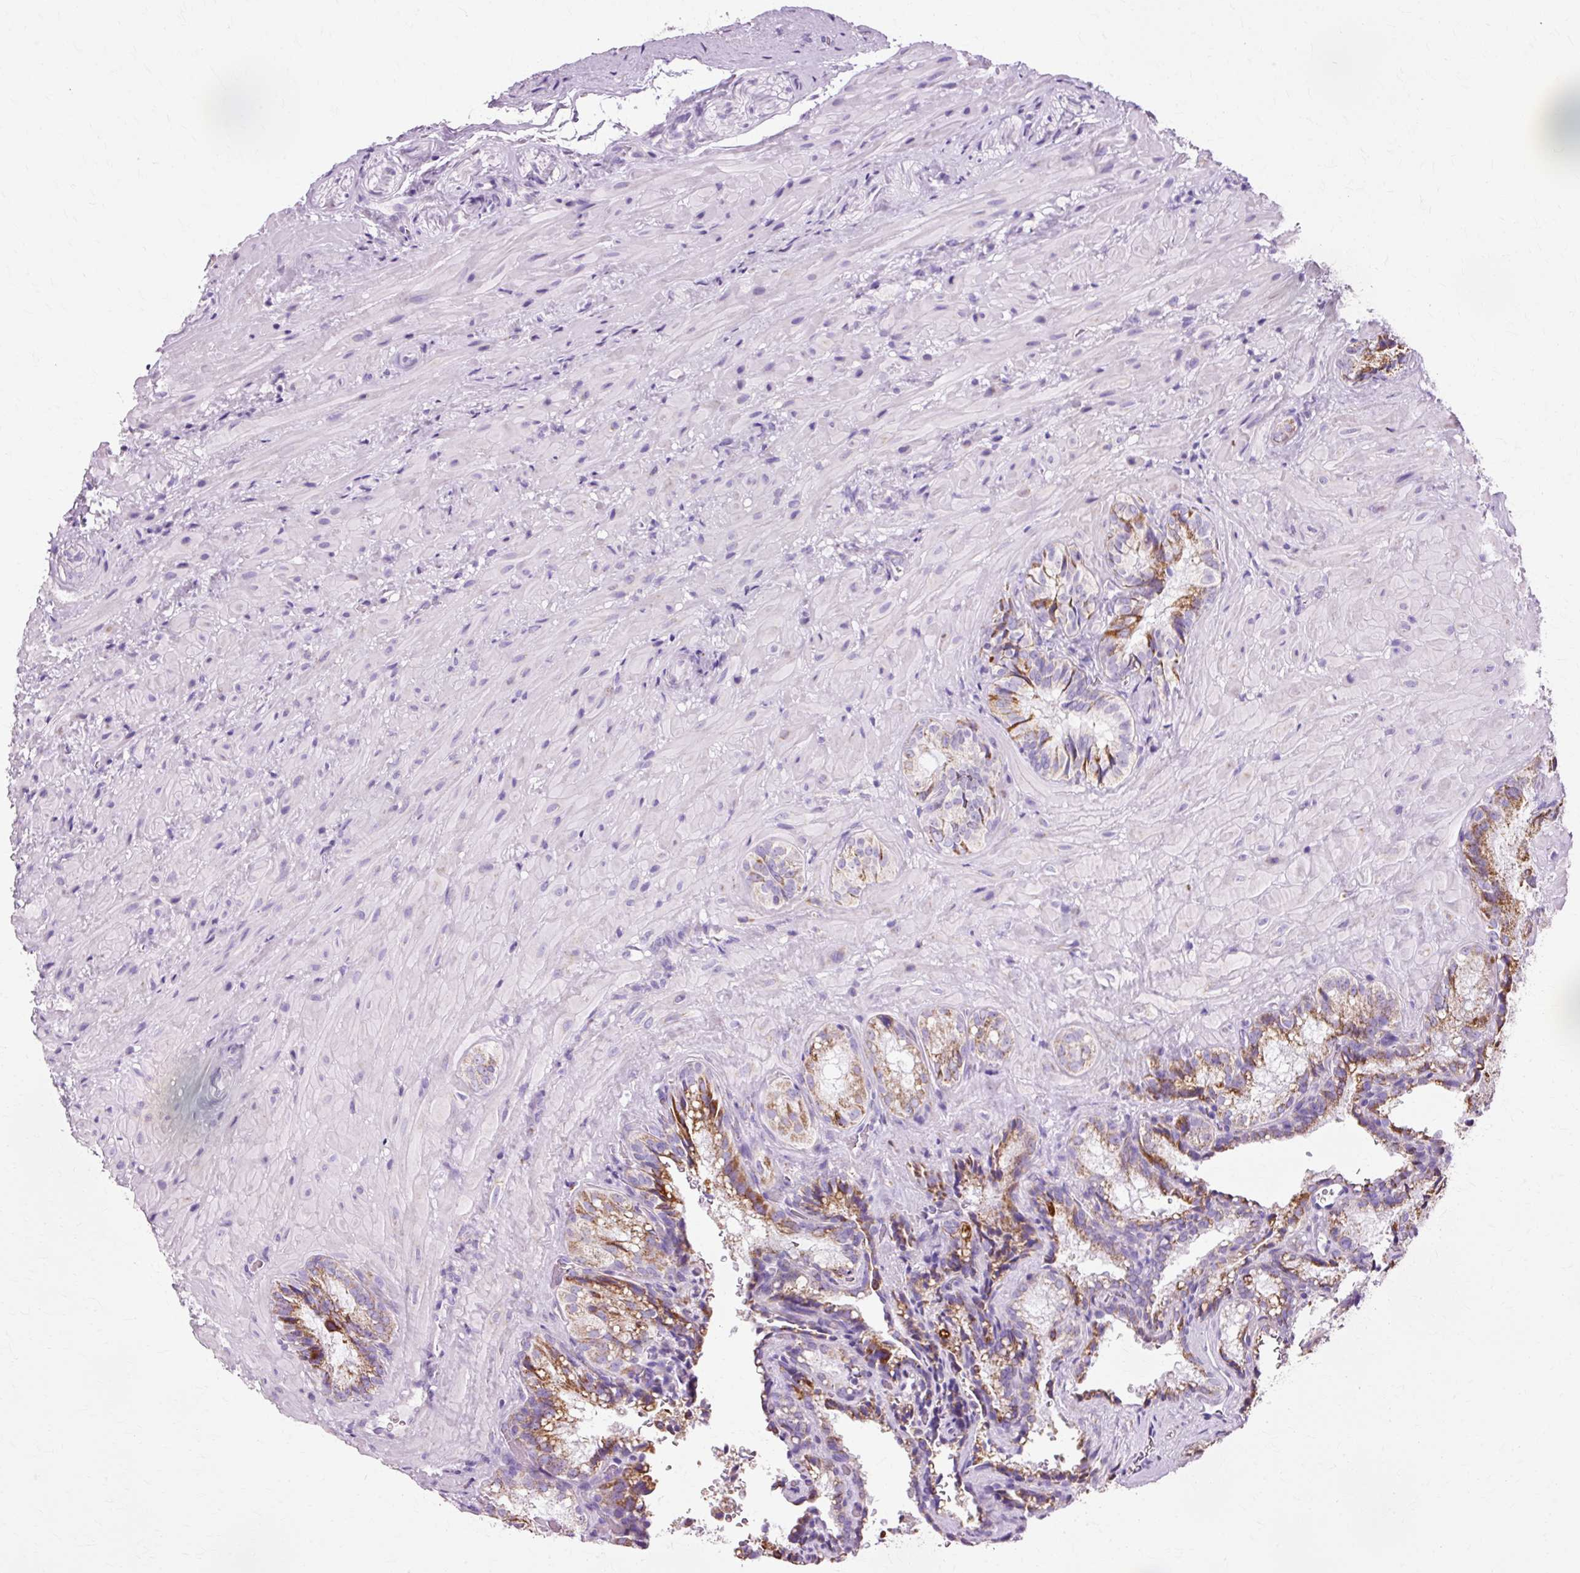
{"staining": {"intensity": "strong", "quantity": "25%-75%", "location": "cytoplasmic/membranous"}, "tissue": "seminal vesicle", "cell_type": "Glandular cells", "image_type": "normal", "snomed": [{"axis": "morphology", "description": "Normal tissue, NOS"}, {"axis": "topography", "description": "Seminal veicle"}], "caption": "A brown stain highlights strong cytoplasmic/membranous positivity of a protein in glandular cells of normal seminal vesicle. (Stains: DAB (3,3'-diaminobenzidine) in brown, nuclei in blue, Microscopy: brightfield microscopy at high magnification).", "gene": "ATP5PO", "patient": {"sex": "male", "age": 47}}